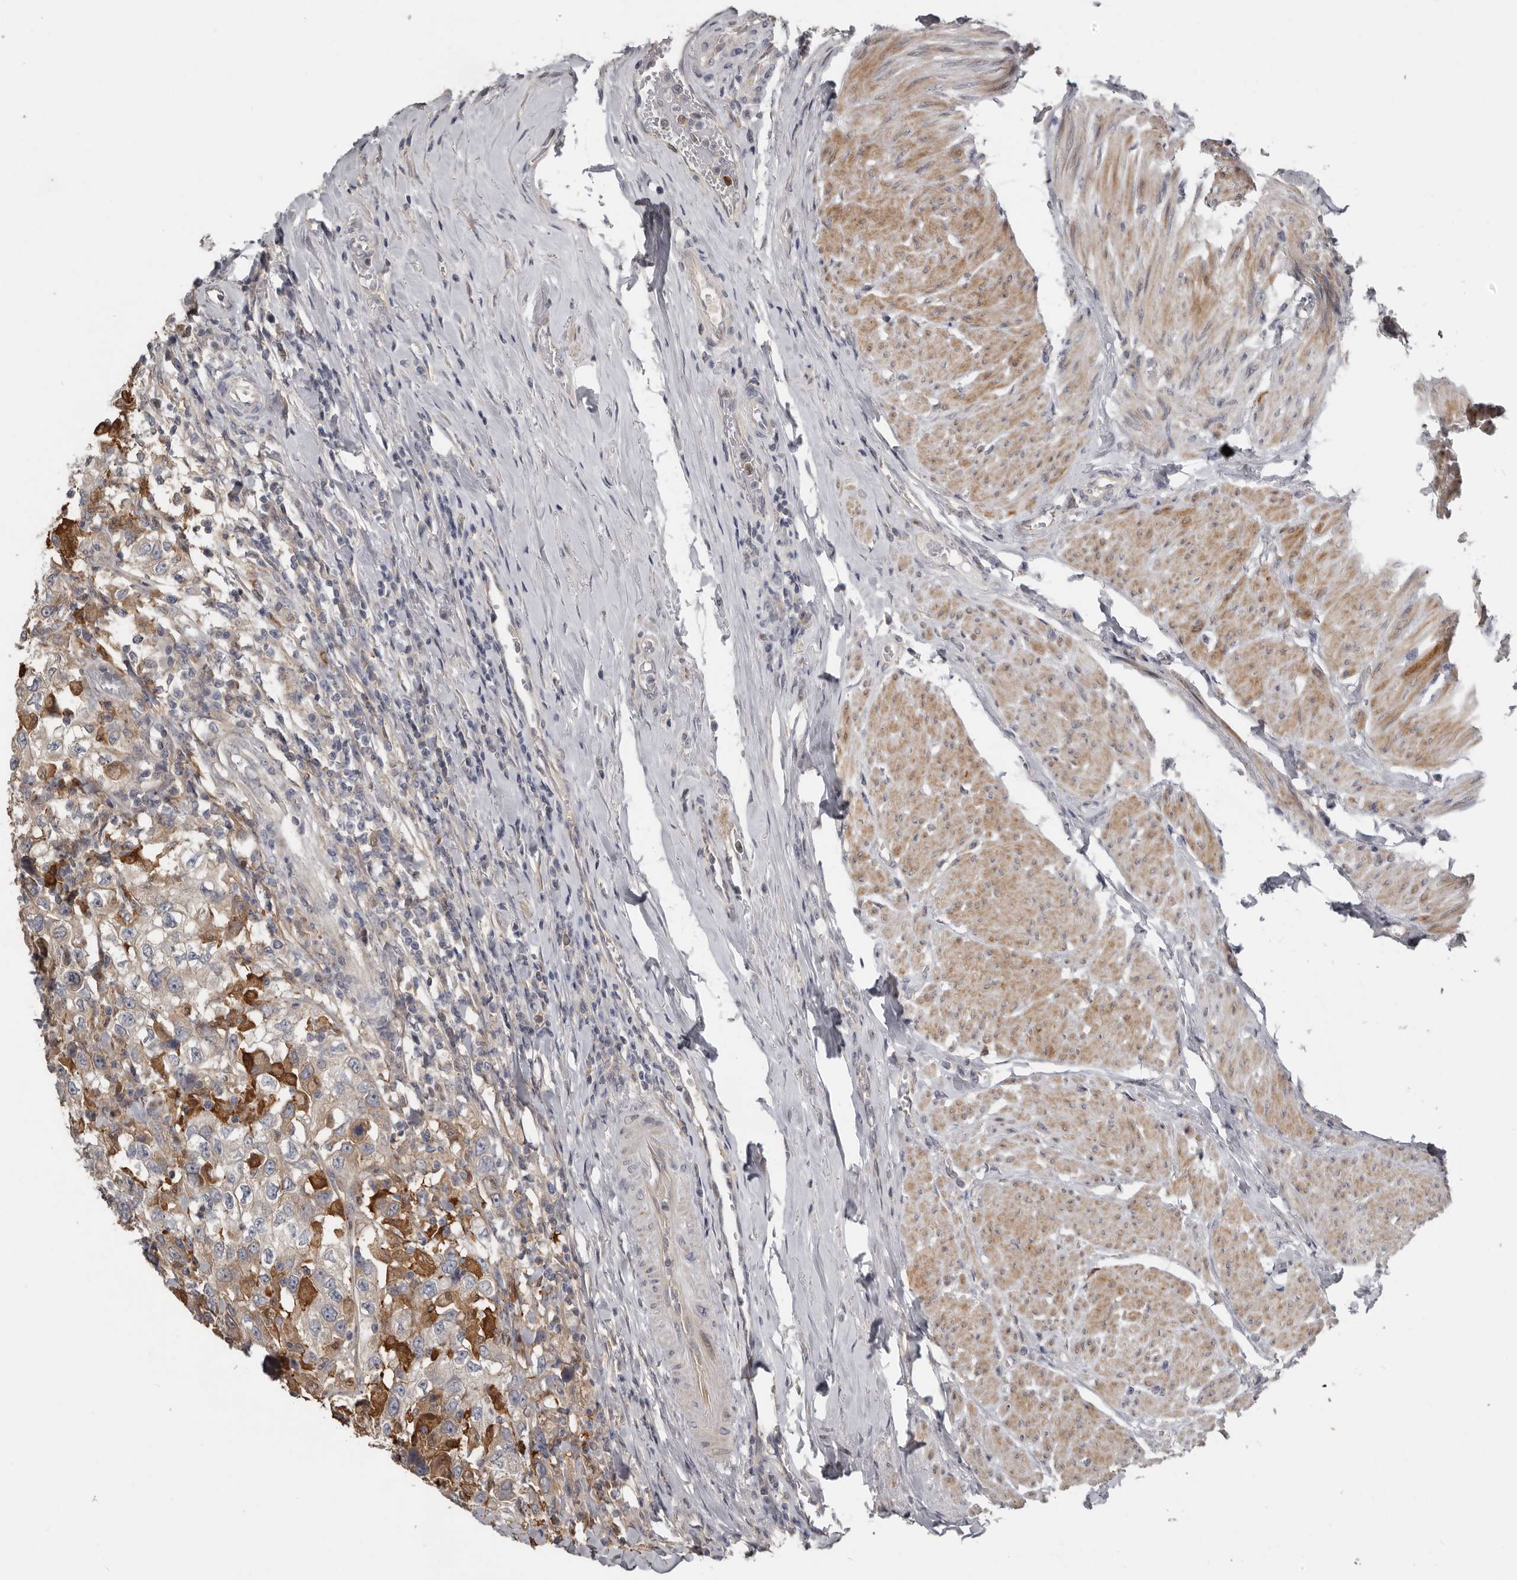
{"staining": {"intensity": "negative", "quantity": "none", "location": "none"}, "tissue": "urothelial cancer", "cell_type": "Tumor cells", "image_type": "cancer", "snomed": [{"axis": "morphology", "description": "Urothelial carcinoma, High grade"}, {"axis": "topography", "description": "Urinary bladder"}], "caption": "This micrograph is of urothelial cancer stained with immunohistochemistry (IHC) to label a protein in brown with the nuclei are counter-stained blue. There is no positivity in tumor cells.", "gene": "KCNJ8", "patient": {"sex": "female", "age": 80}}